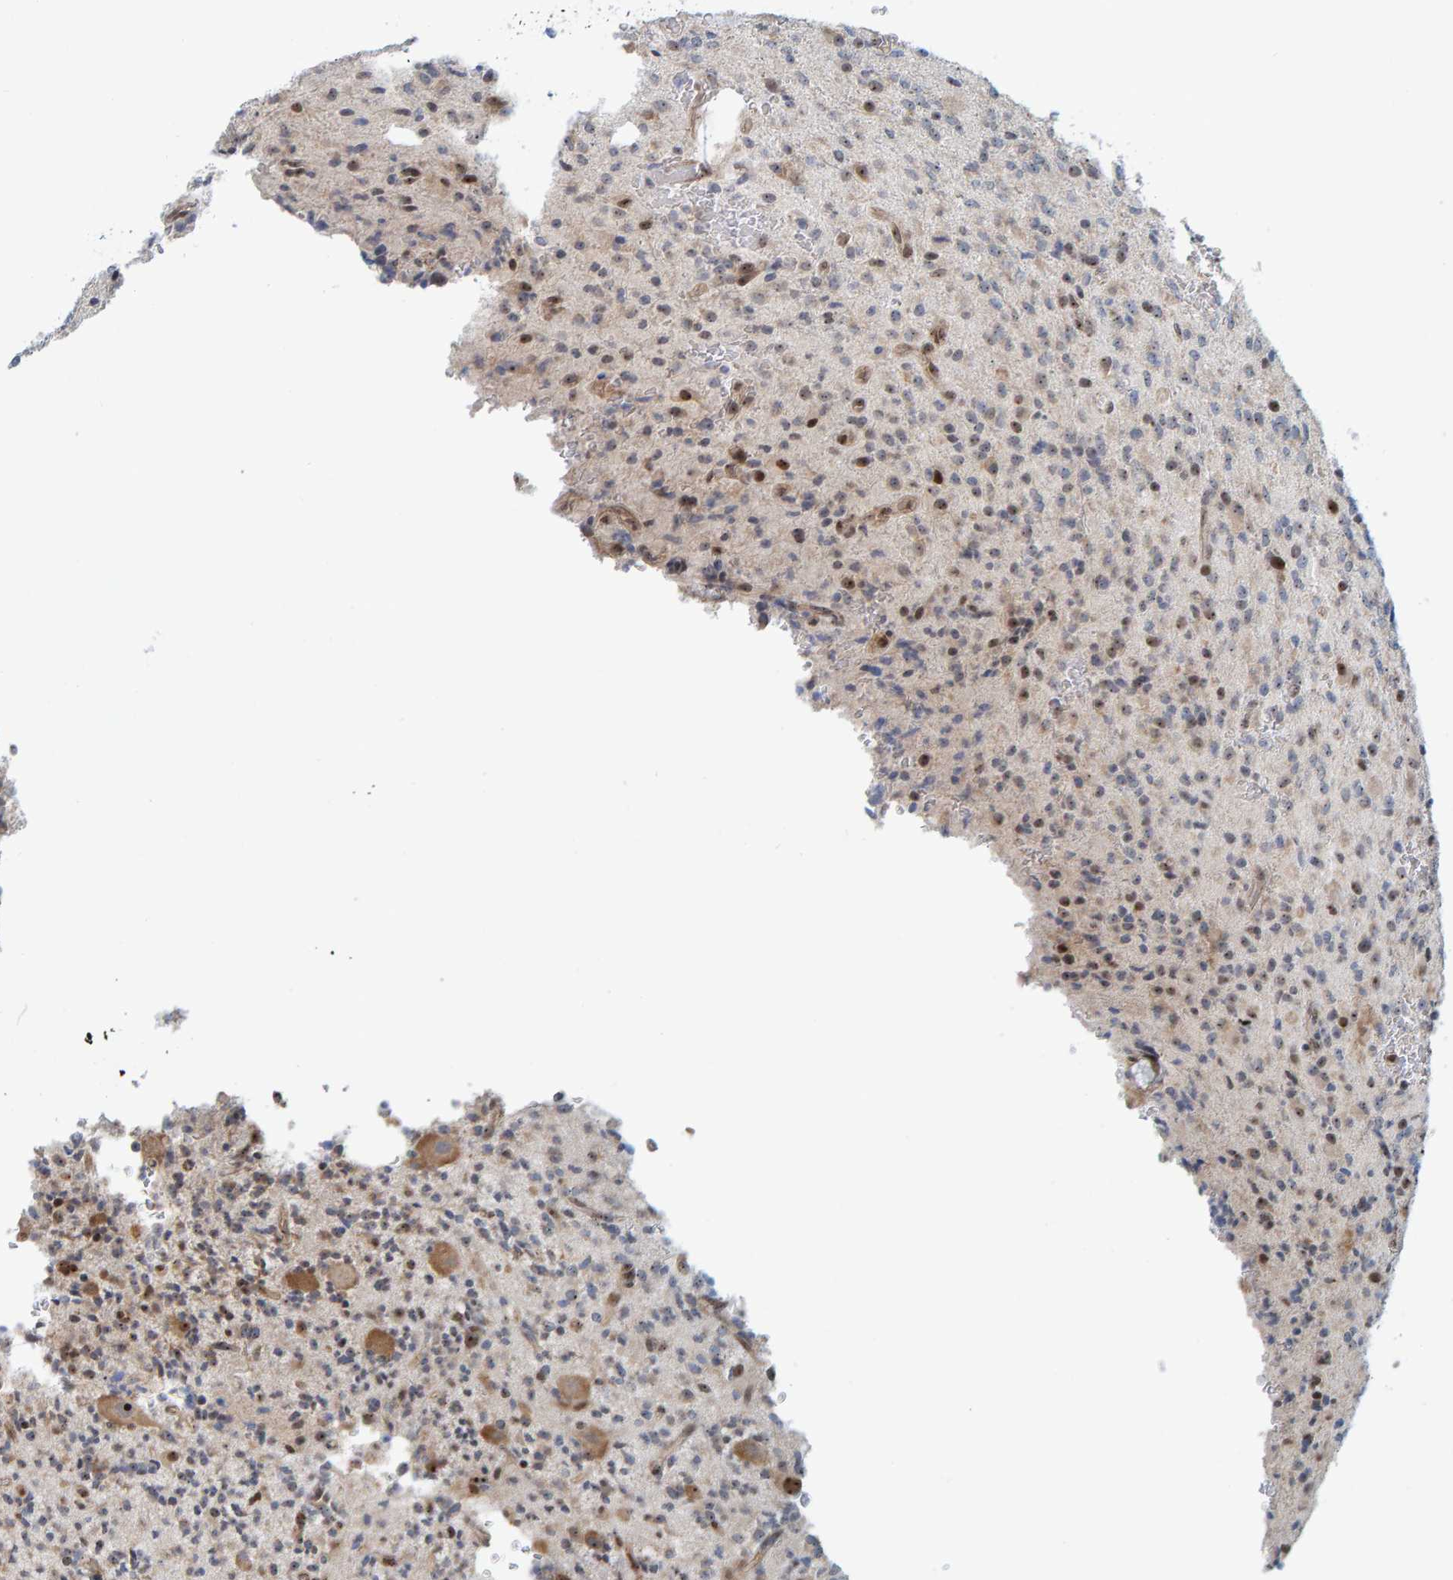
{"staining": {"intensity": "moderate", "quantity": "25%-75%", "location": "nuclear"}, "tissue": "glioma", "cell_type": "Tumor cells", "image_type": "cancer", "snomed": [{"axis": "morphology", "description": "Glioma, malignant, High grade"}, {"axis": "topography", "description": "Brain"}], "caption": "A brown stain shows moderate nuclear staining of a protein in human glioma tumor cells.", "gene": "POLR1E", "patient": {"sex": "male", "age": 34}}